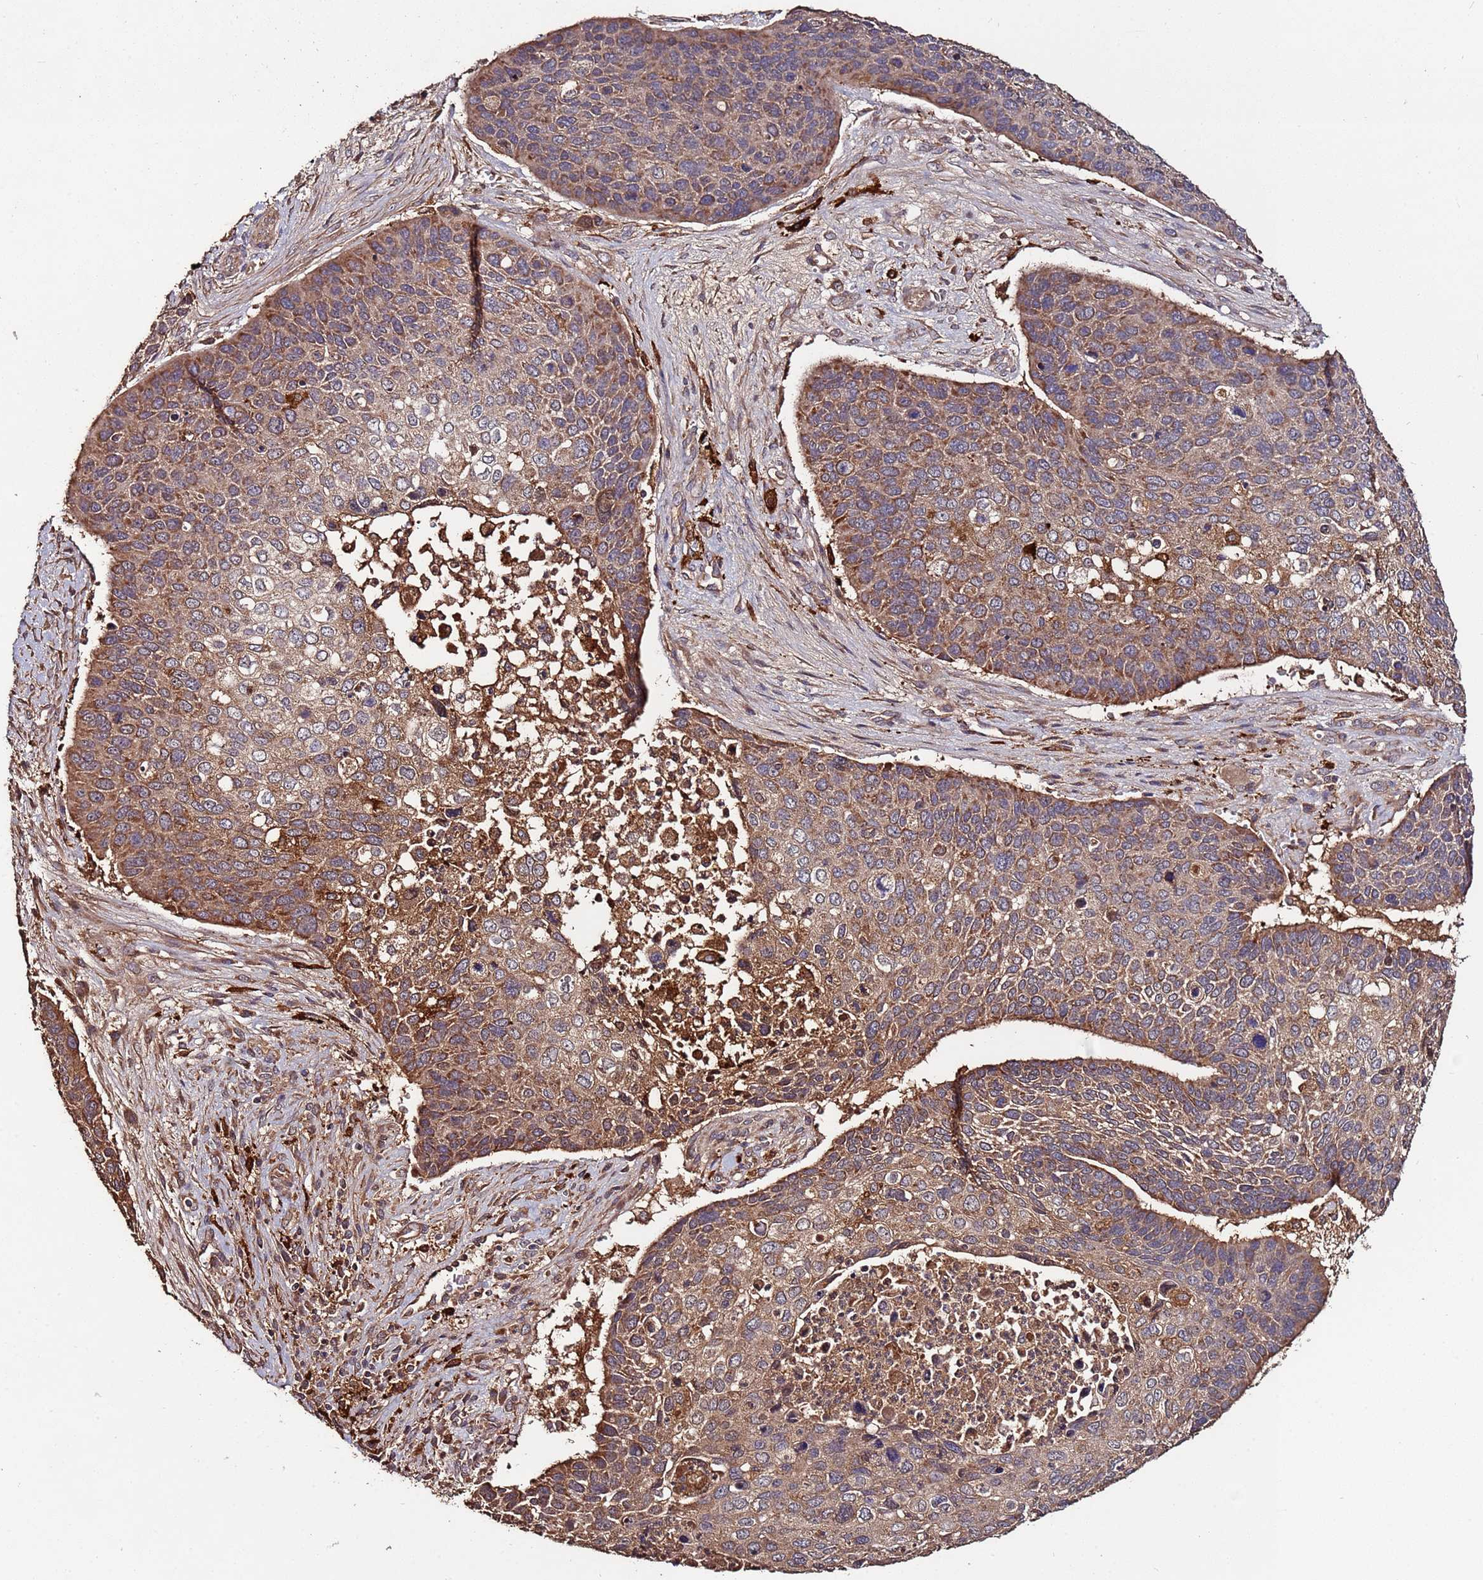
{"staining": {"intensity": "moderate", "quantity": ">75%", "location": "cytoplasmic/membranous"}, "tissue": "skin cancer", "cell_type": "Tumor cells", "image_type": "cancer", "snomed": [{"axis": "morphology", "description": "Basal cell carcinoma"}, {"axis": "topography", "description": "Skin"}], "caption": "The immunohistochemical stain labels moderate cytoplasmic/membranous positivity in tumor cells of skin cancer (basal cell carcinoma) tissue.", "gene": "RPS15A", "patient": {"sex": "female", "age": 74}}